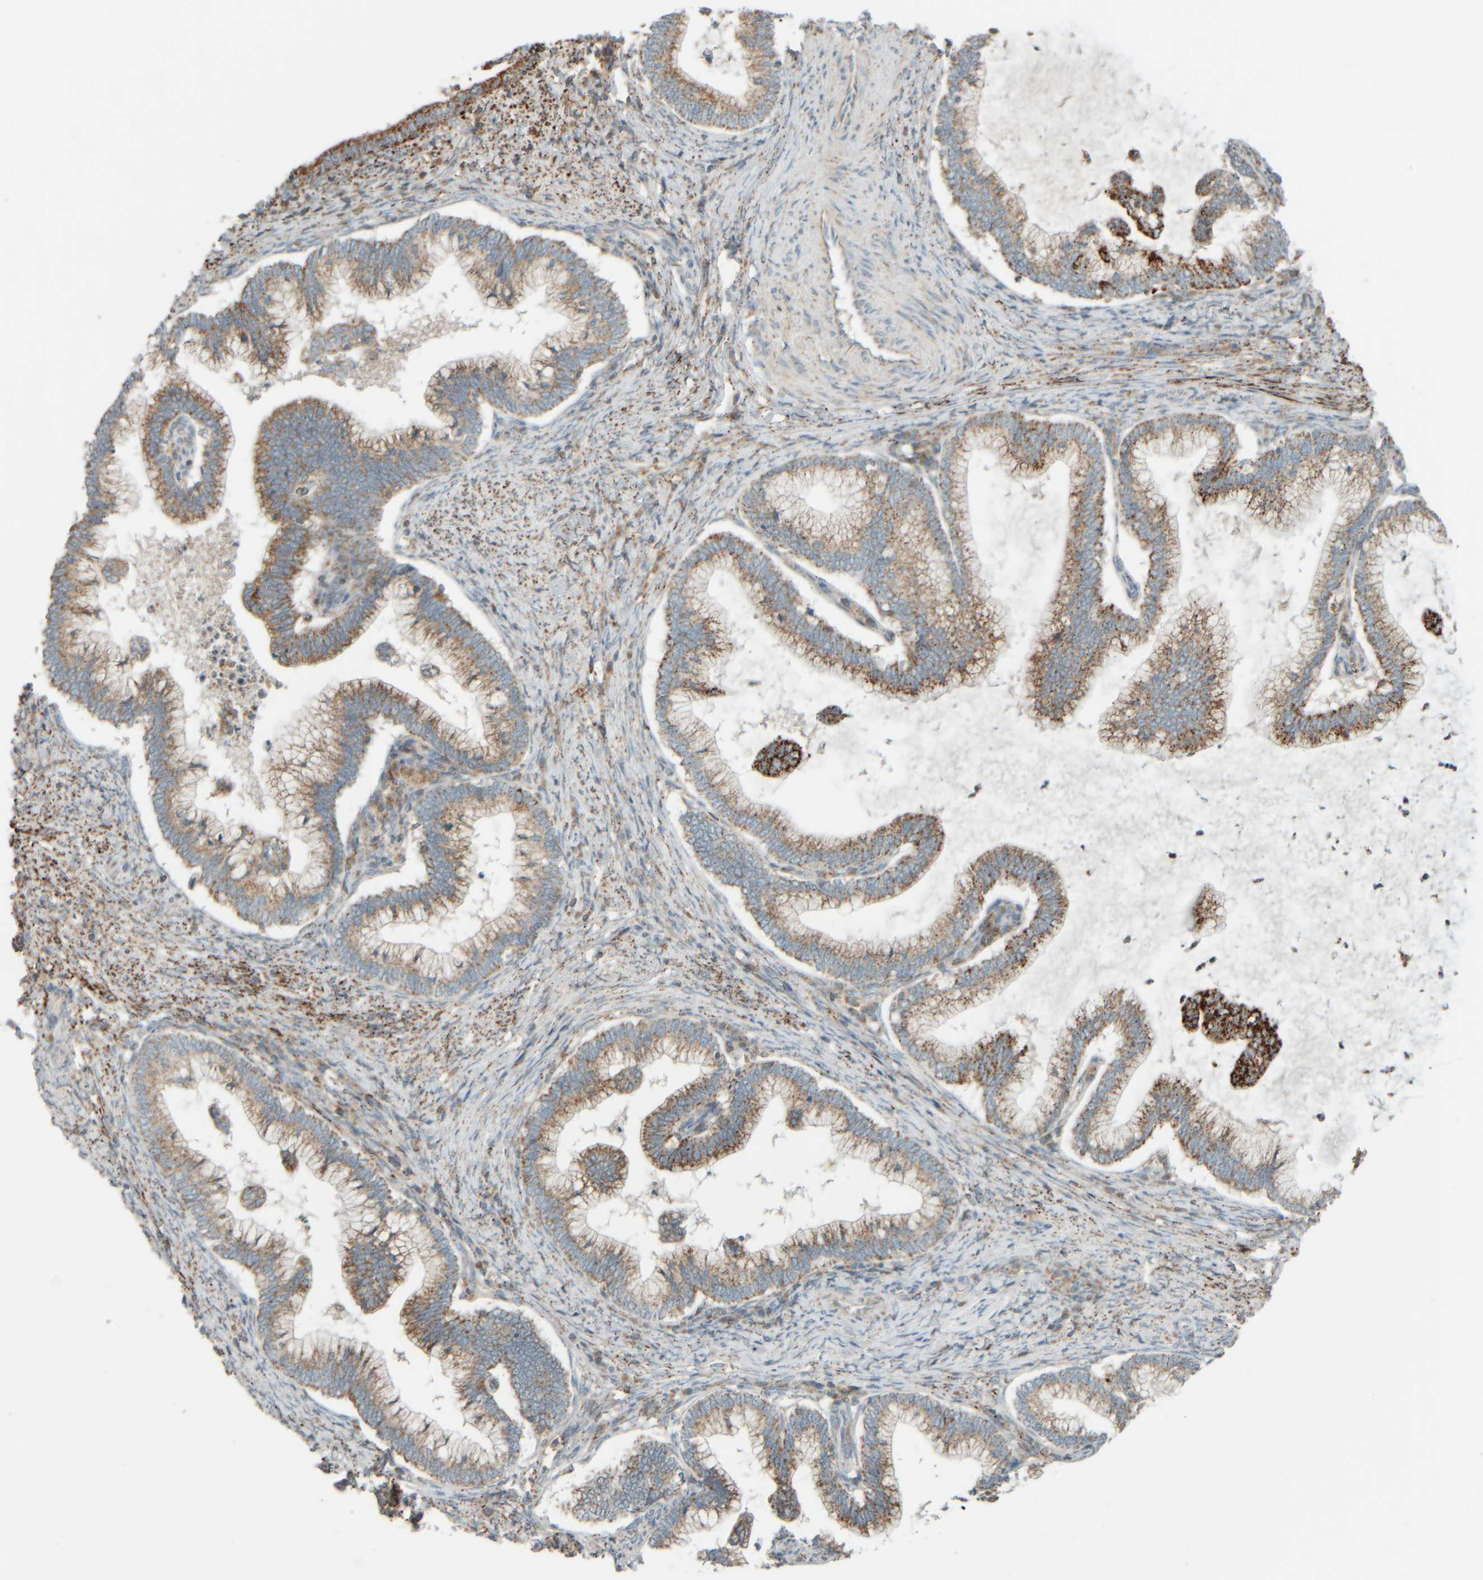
{"staining": {"intensity": "moderate", "quantity": ">75%", "location": "cytoplasmic/membranous"}, "tissue": "cervical cancer", "cell_type": "Tumor cells", "image_type": "cancer", "snomed": [{"axis": "morphology", "description": "Adenocarcinoma, NOS"}, {"axis": "topography", "description": "Cervix"}], "caption": "Moderate cytoplasmic/membranous staining for a protein is appreciated in approximately >75% of tumor cells of cervical cancer using immunohistochemistry.", "gene": "SPAG5", "patient": {"sex": "female", "age": 36}}